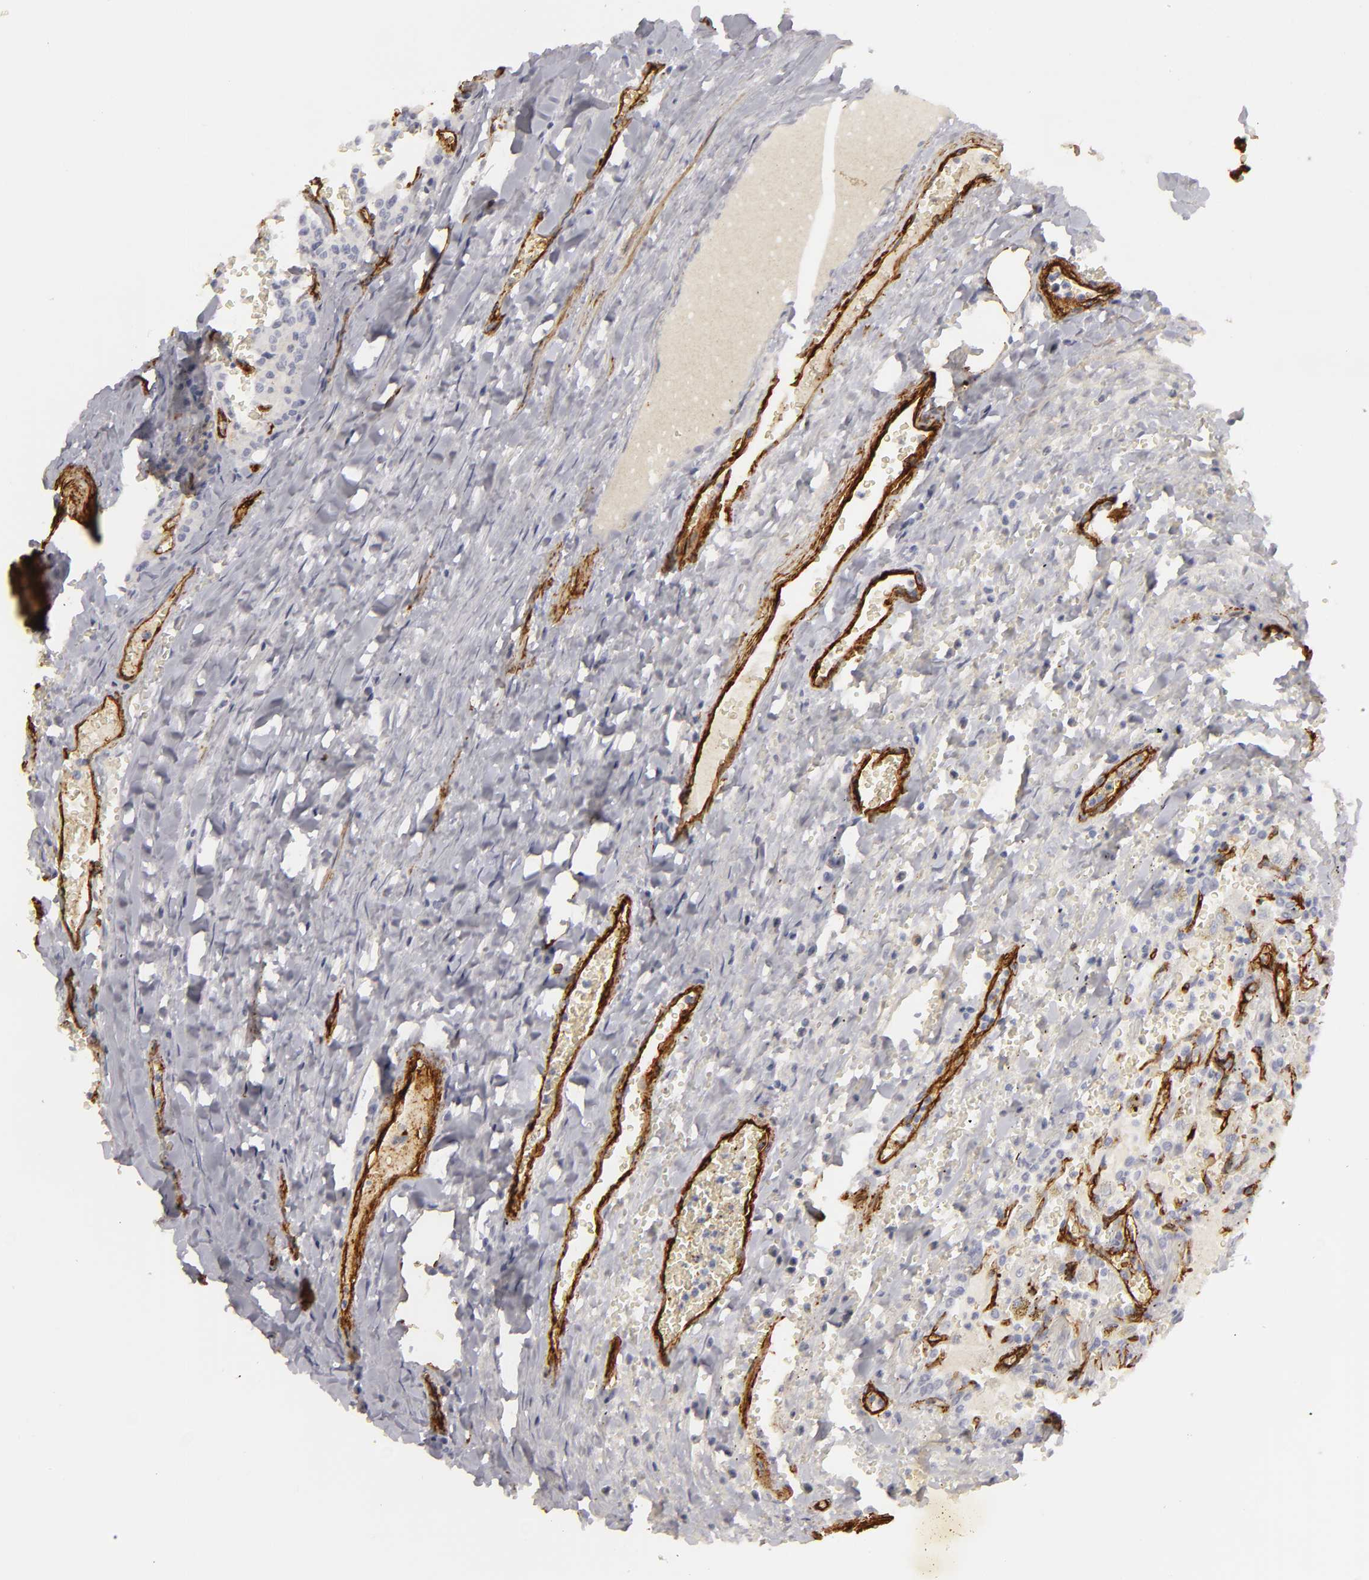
{"staining": {"intensity": "negative", "quantity": "none", "location": "none"}, "tissue": "carcinoid", "cell_type": "Tumor cells", "image_type": "cancer", "snomed": [{"axis": "morphology", "description": "Carcinoid, malignant, NOS"}, {"axis": "topography", "description": "Bronchus"}], "caption": "This is a histopathology image of immunohistochemistry (IHC) staining of carcinoid (malignant), which shows no positivity in tumor cells.", "gene": "MCAM", "patient": {"sex": "male", "age": 55}}